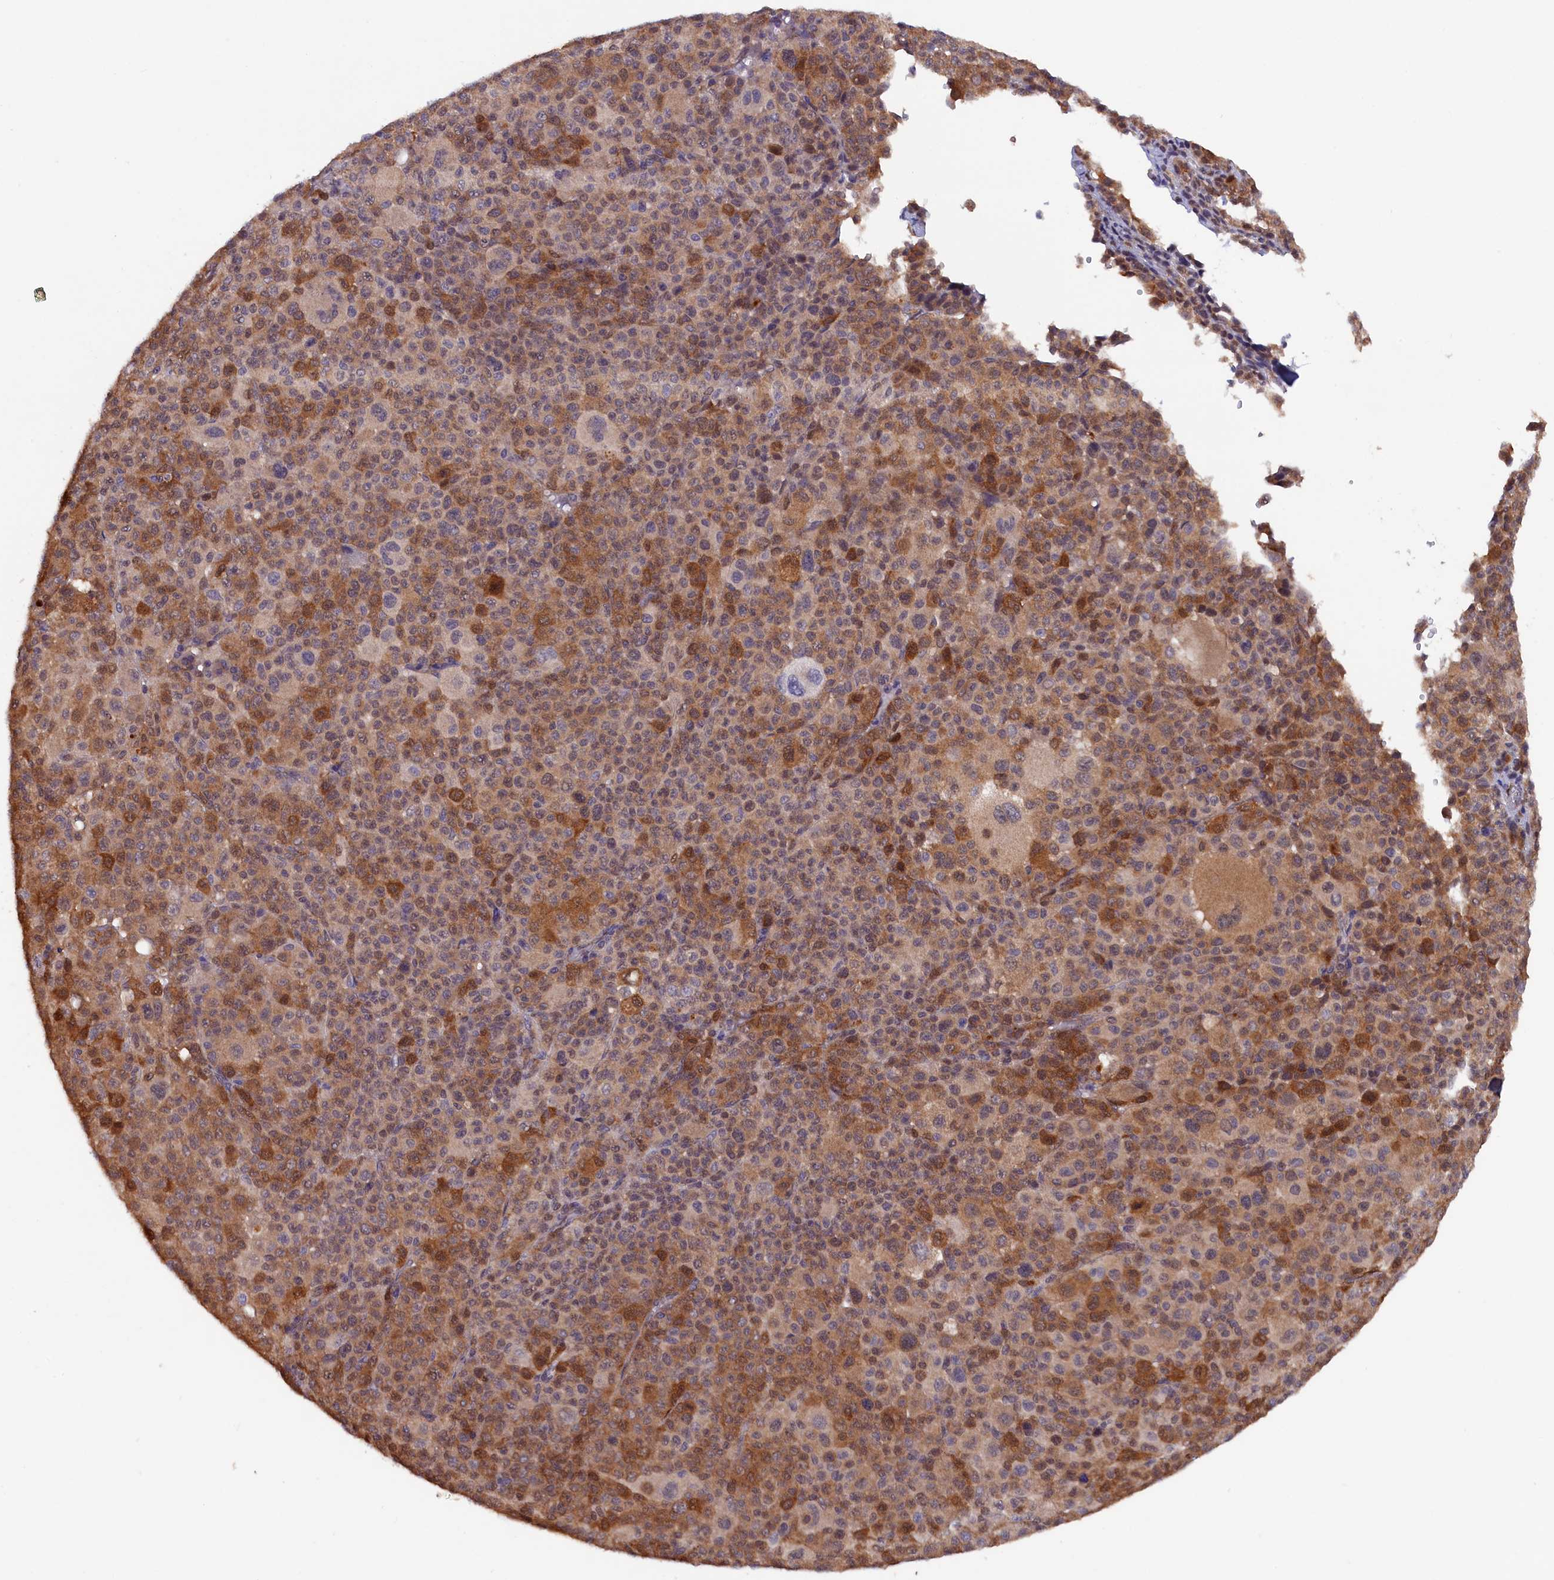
{"staining": {"intensity": "moderate", "quantity": "25%-75%", "location": "cytoplasmic/membranous"}, "tissue": "melanoma", "cell_type": "Tumor cells", "image_type": "cancer", "snomed": [{"axis": "morphology", "description": "Malignant melanoma, Metastatic site"}, {"axis": "topography", "description": "Skin"}], "caption": "High-power microscopy captured an immunohistochemistry histopathology image of melanoma, revealing moderate cytoplasmic/membranous staining in about 25%-75% of tumor cells.", "gene": "JPT2", "patient": {"sex": "female", "age": 74}}